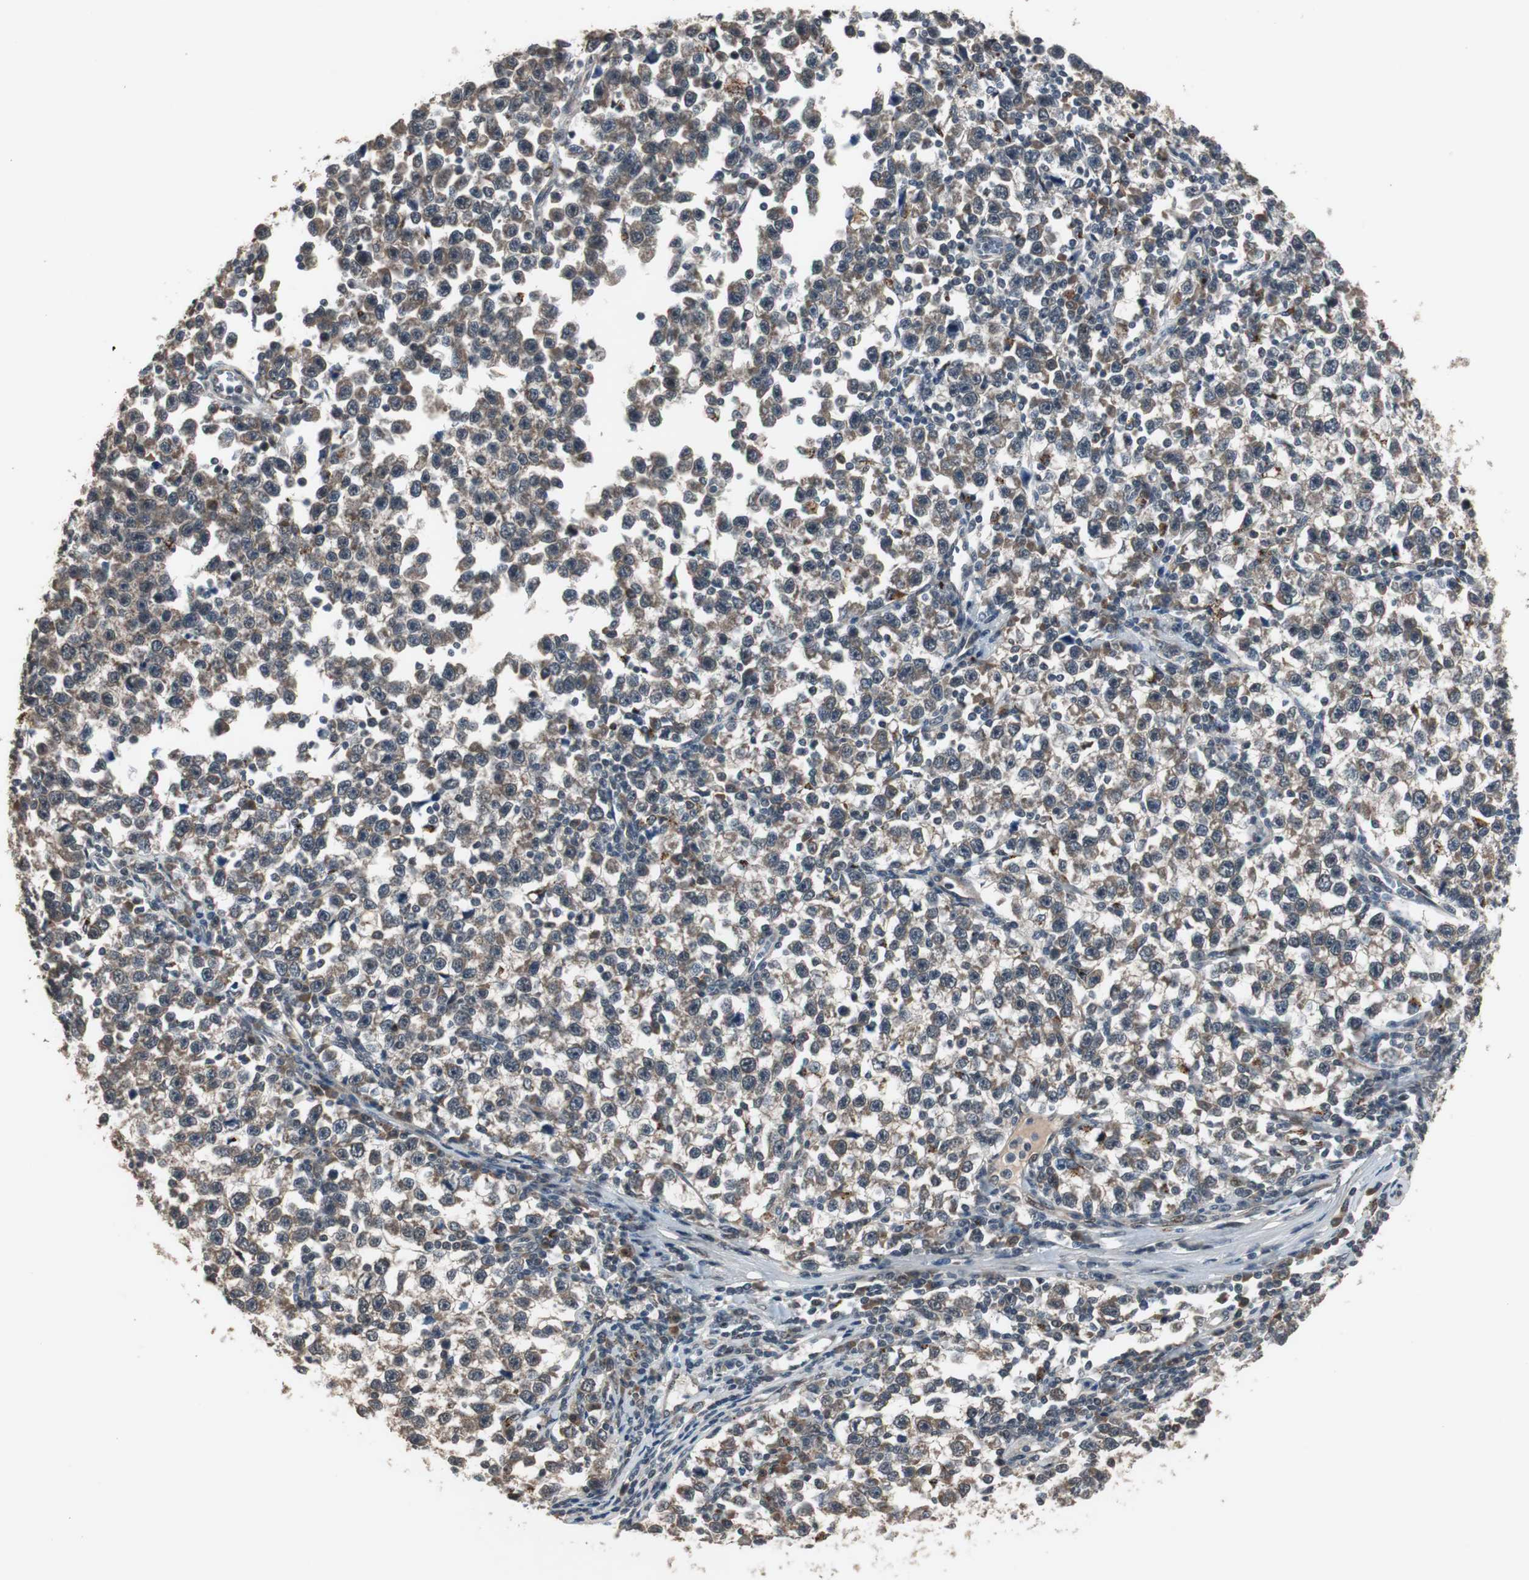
{"staining": {"intensity": "weak", "quantity": ">75%", "location": "cytoplasmic/membranous"}, "tissue": "testis cancer", "cell_type": "Tumor cells", "image_type": "cancer", "snomed": [{"axis": "morphology", "description": "Seminoma, NOS"}, {"axis": "topography", "description": "Testis"}], "caption": "A low amount of weak cytoplasmic/membranous expression is identified in about >75% of tumor cells in testis cancer (seminoma) tissue. (DAB IHC, brown staining for protein, blue staining for nuclei).", "gene": "BOLA1", "patient": {"sex": "male", "age": 43}}